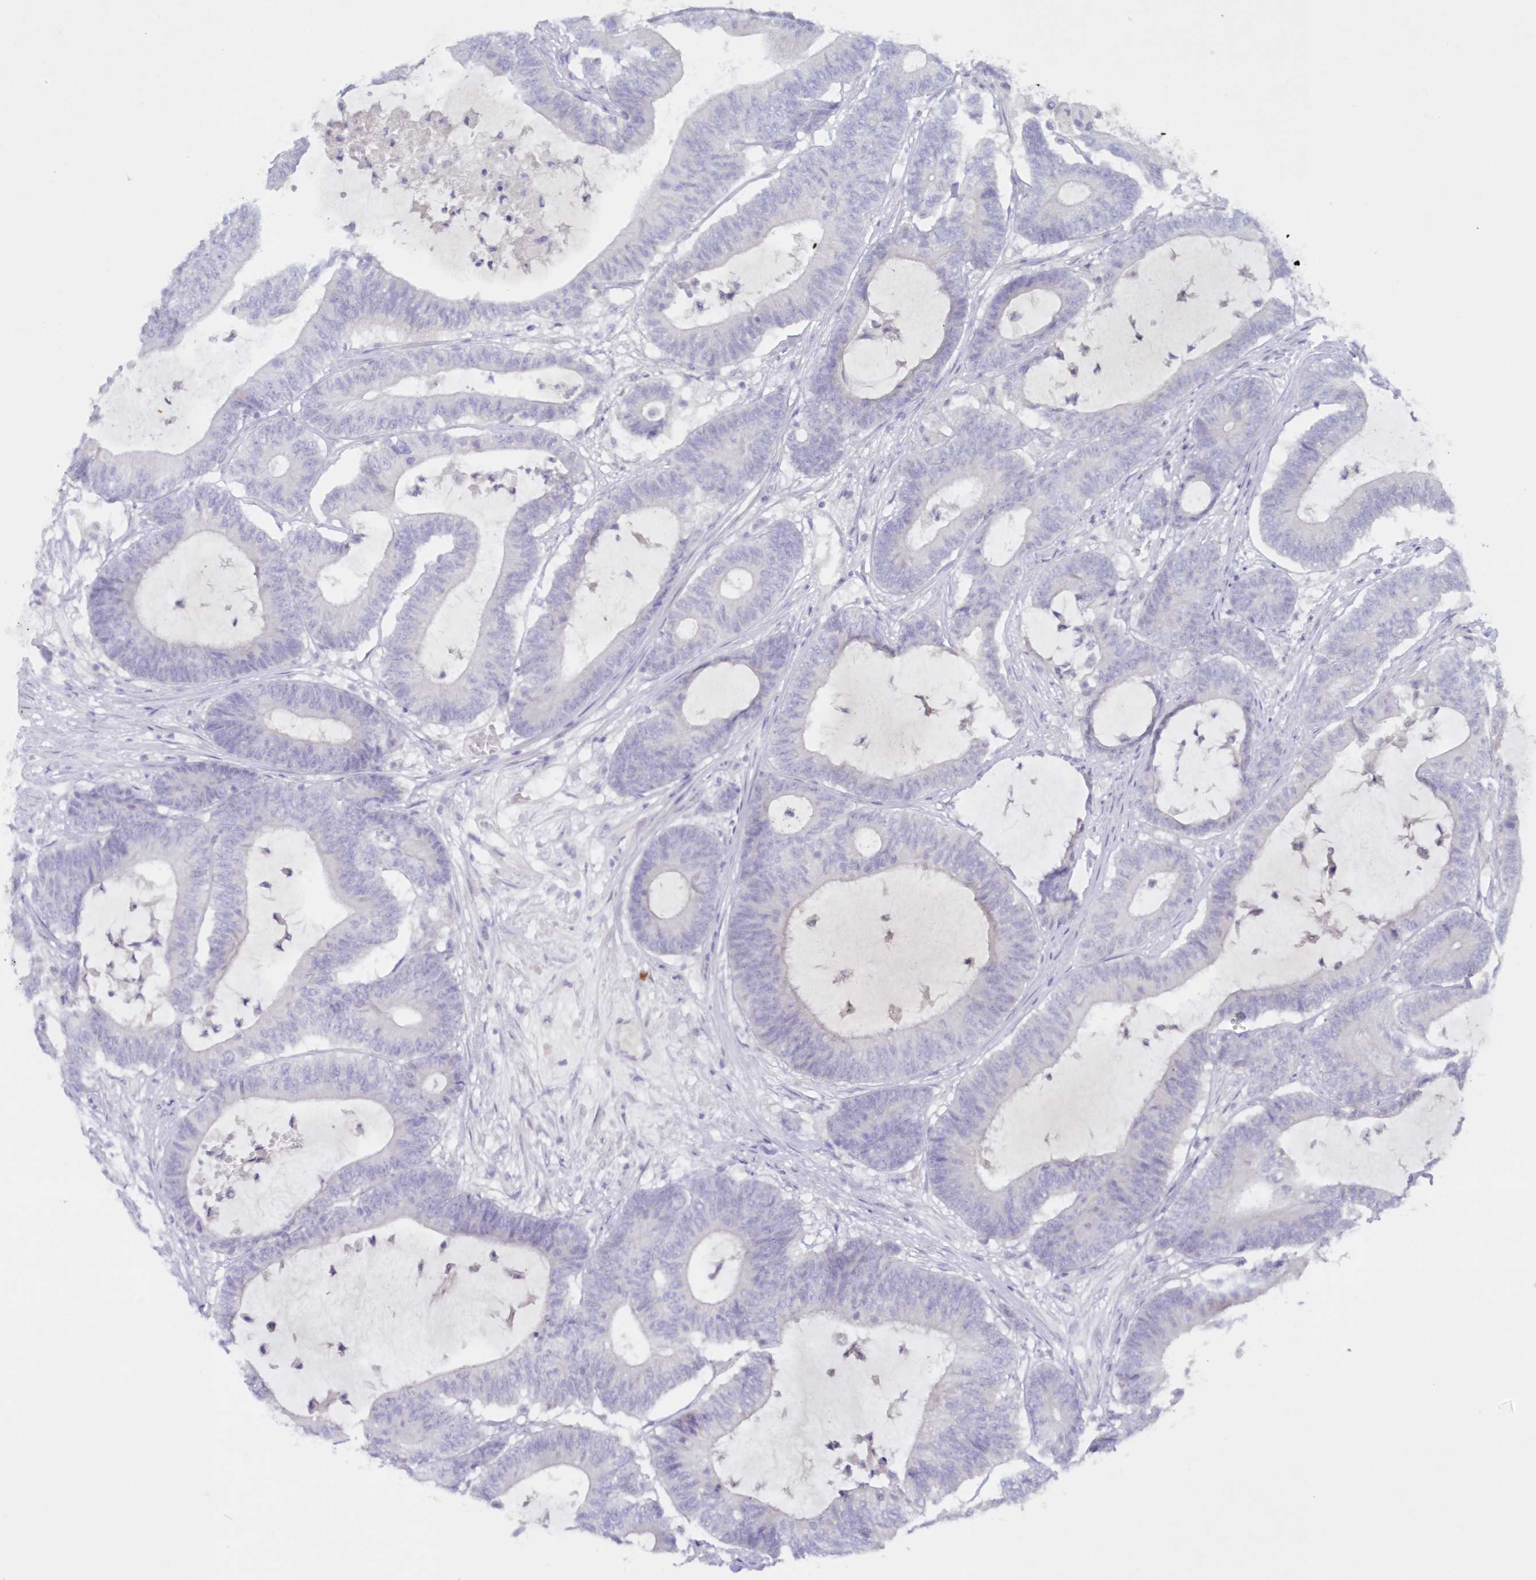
{"staining": {"intensity": "negative", "quantity": "none", "location": "none"}, "tissue": "colorectal cancer", "cell_type": "Tumor cells", "image_type": "cancer", "snomed": [{"axis": "morphology", "description": "Adenocarcinoma, NOS"}, {"axis": "topography", "description": "Colon"}], "caption": "The photomicrograph displays no staining of tumor cells in colorectal adenocarcinoma.", "gene": "GCKR", "patient": {"sex": "female", "age": 84}}